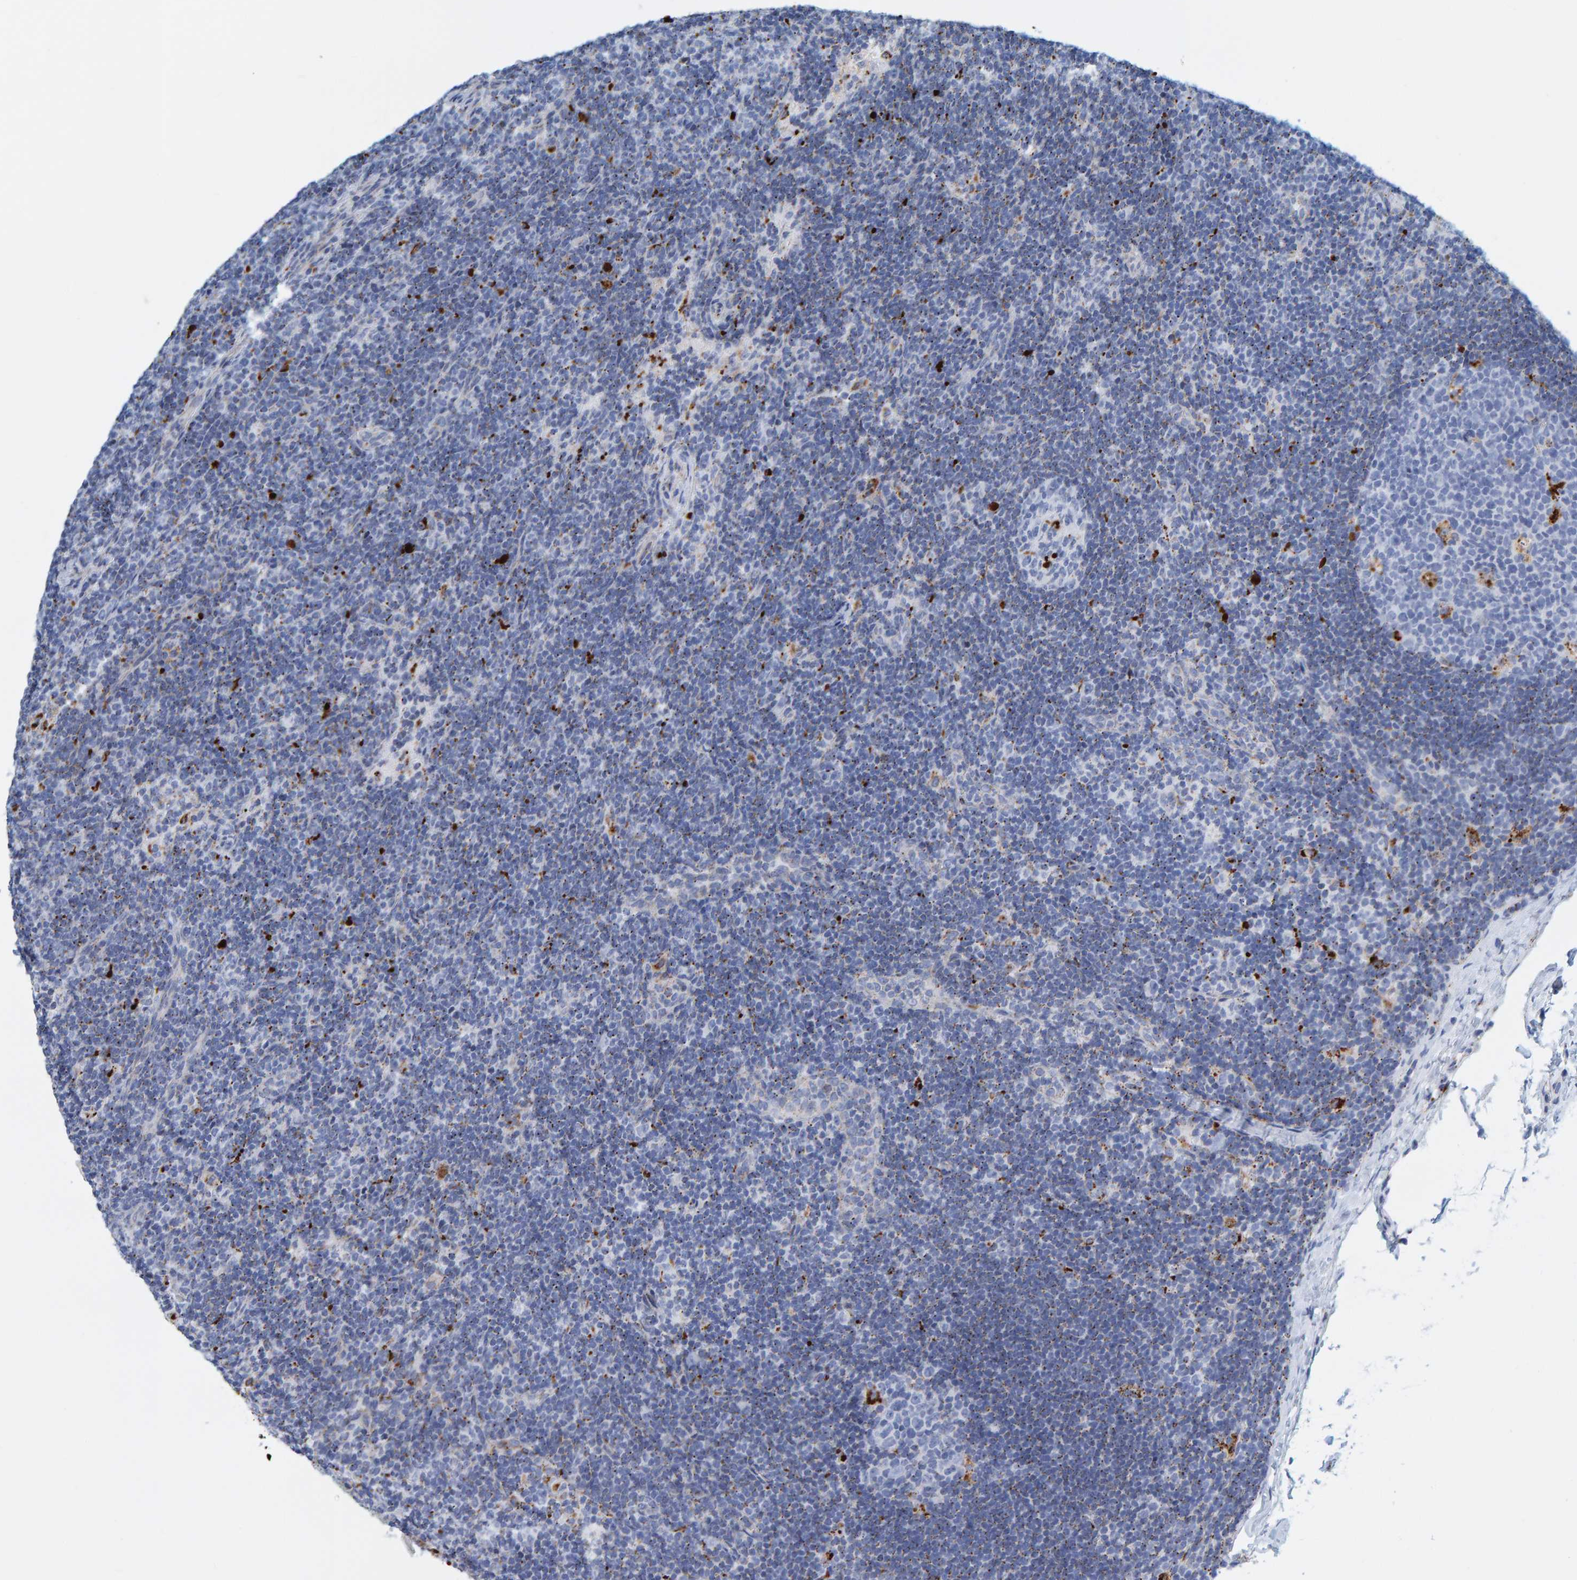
{"staining": {"intensity": "moderate", "quantity": "<25%", "location": "cytoplasmic/membranous"}, "tissue": "lymph node", "cell_type": "Germinal center cells", "image_type": "normal", "snomed": [{"axis": "morphology", "description": "Normal tissue, NOS"}, {"axis": "topography", "description": "Lymph node"}], "caption": "Moderate cytoplasmic/membranous expression is seen in approximately <25% of germinal center cells in normal lymph node.", "gene": "BIN3", "patient": {"sex": "female", "age": 22}}